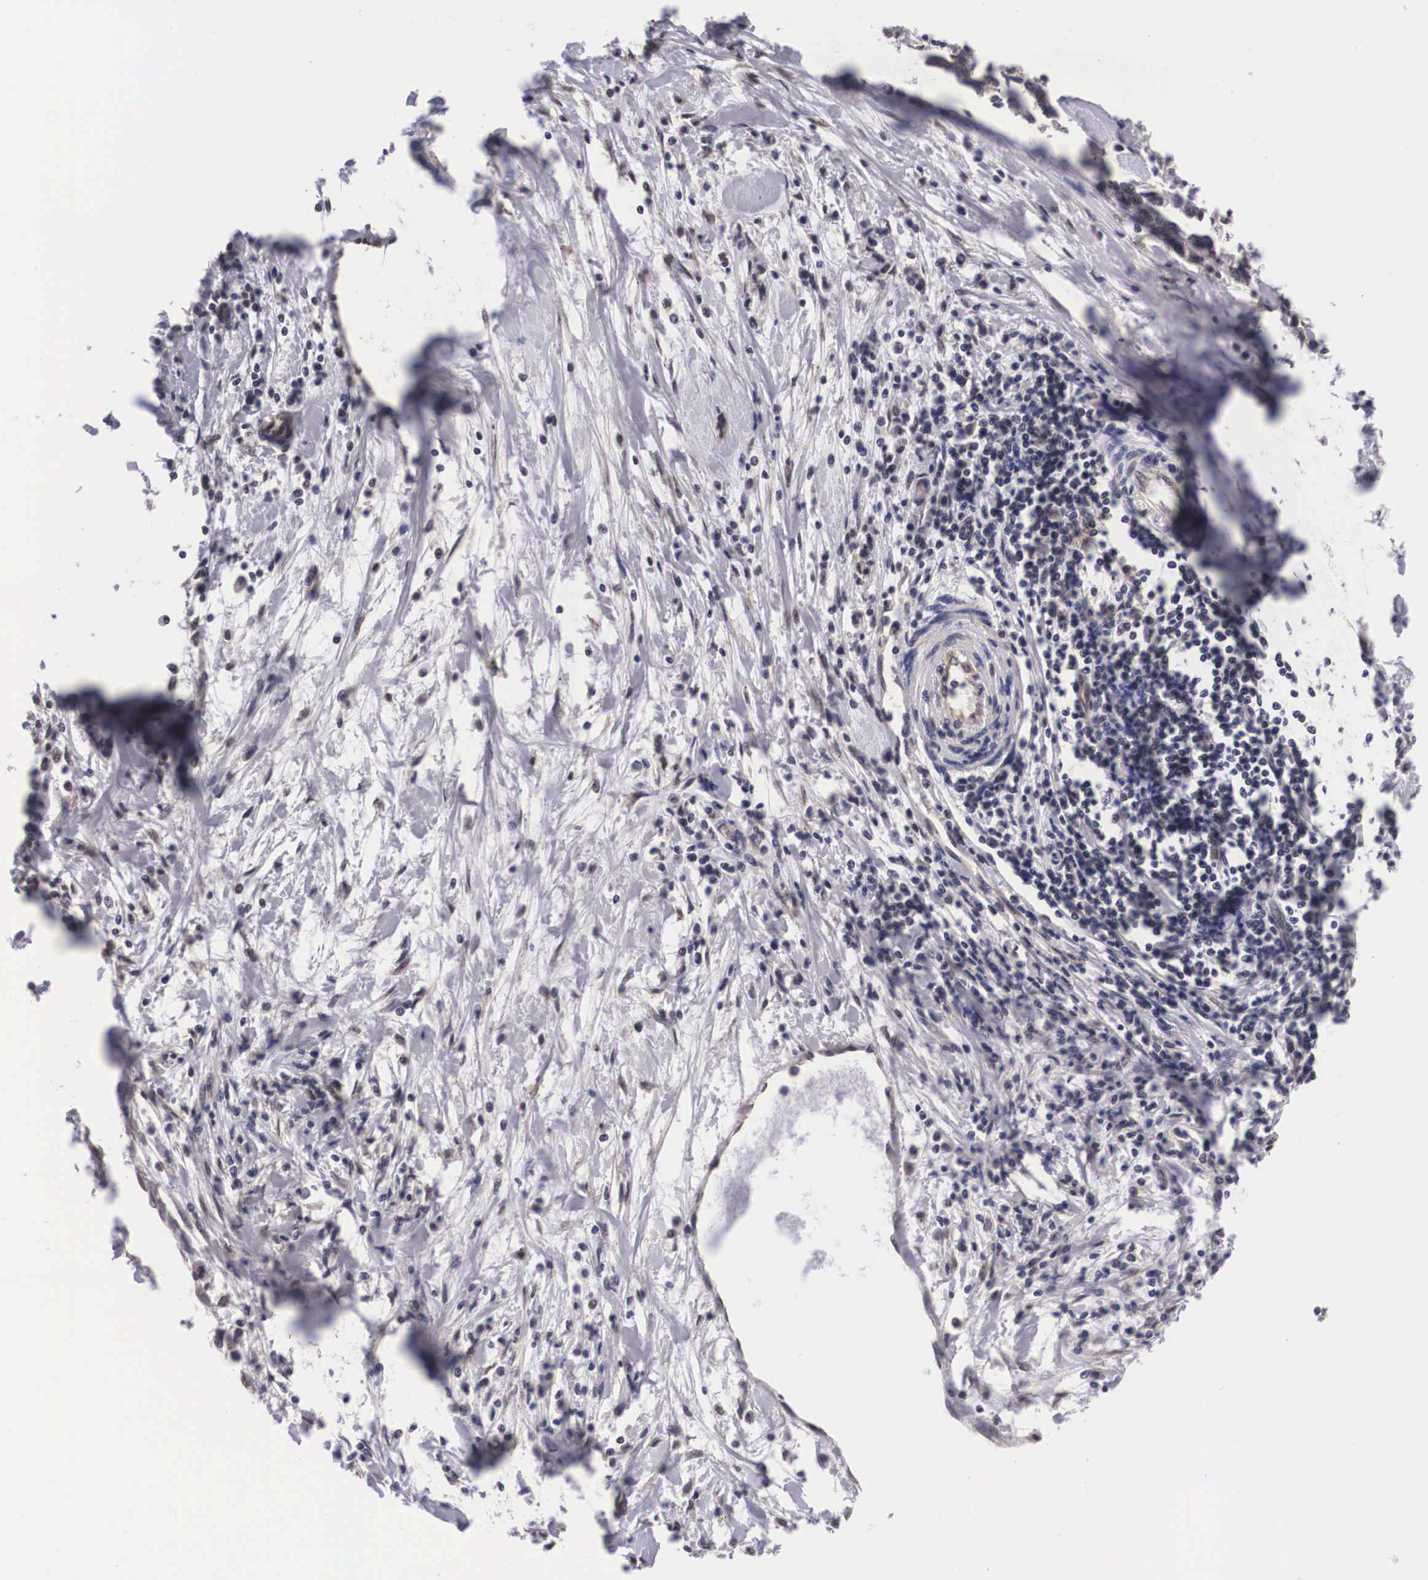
{"staining": {"intensity": "weak", "quantity": "25%-75%", "location": "cytoplasmic/membranous"}, "tissue": "pancreatic cancer", "cell_type": "Tumor cells", "image_type": "cancer", "snomed": [{"axis": "morphology", "description": "Adenocarcinoma, NOS"}, {"axis": "topography", "description": "Pancreas"}], "caption": "A micrograph of pancreatic adenocarcinoma stained for a protein demonstrates weak cytoplasmic/membranous brown staining in tumor cells.", "gene": "OTX2", "patient": {"sex": "female", "age": 57}}